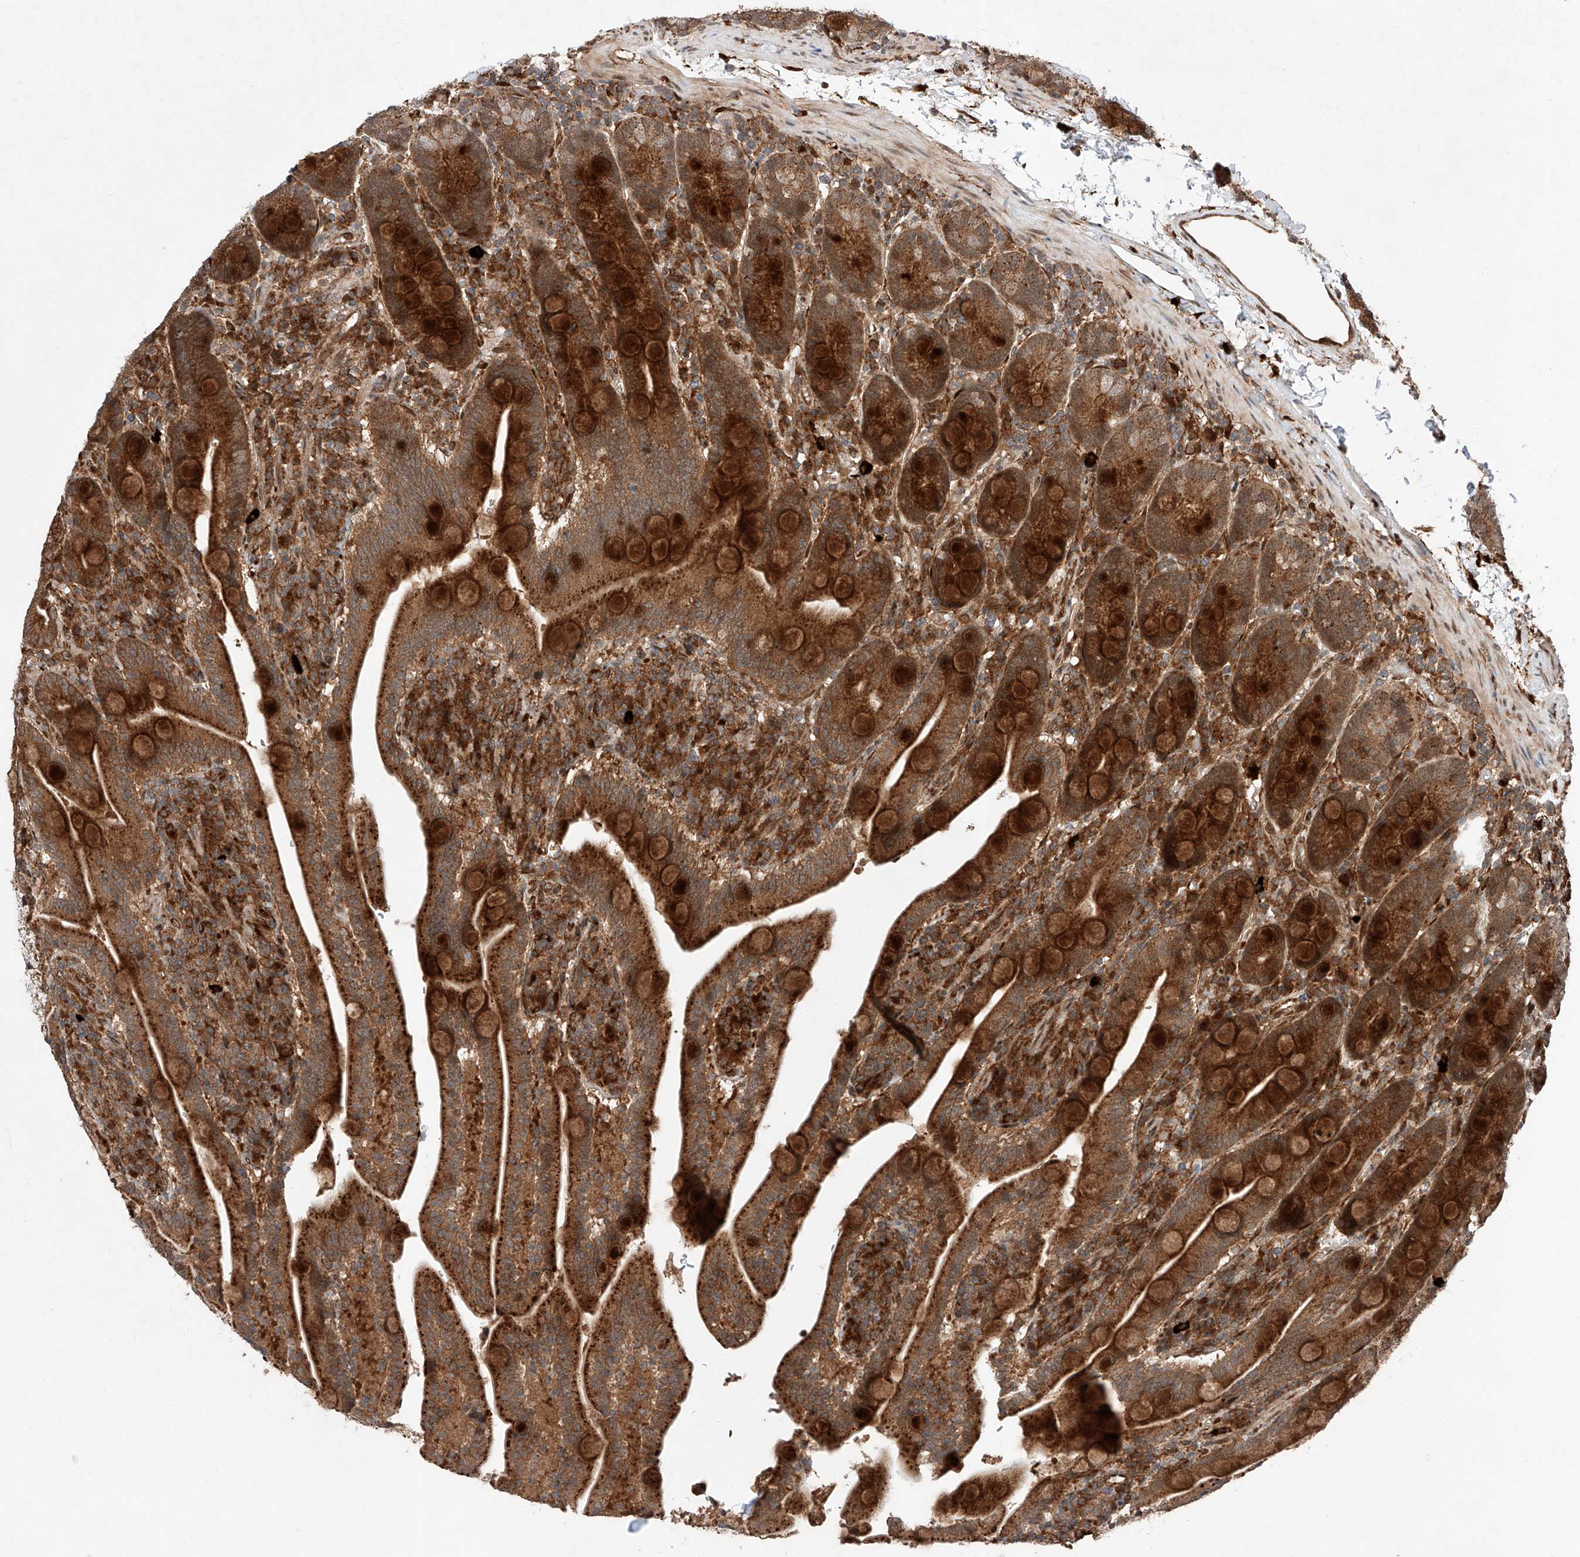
{"staining": {"intensity": "strong", "quantity": ">75%", "location": "cytoplasmic/membranous"}, "tissue": "duodenum", "cell_type": "Glandular cells", "image_type": "normal", "snomed": [{"axis": "morphology", "description": "Normal tissue, NOS"}, {"axis": "topography", "description": "Duodenum"}], "caption": "Protein expression by IHC demonstrates strong cytoplasmic/membranous staining in approximately >75% of glandular cells in benign duodenum.", "gene": "ZFP28", "patient": {"sex": "male", "age": 35}}